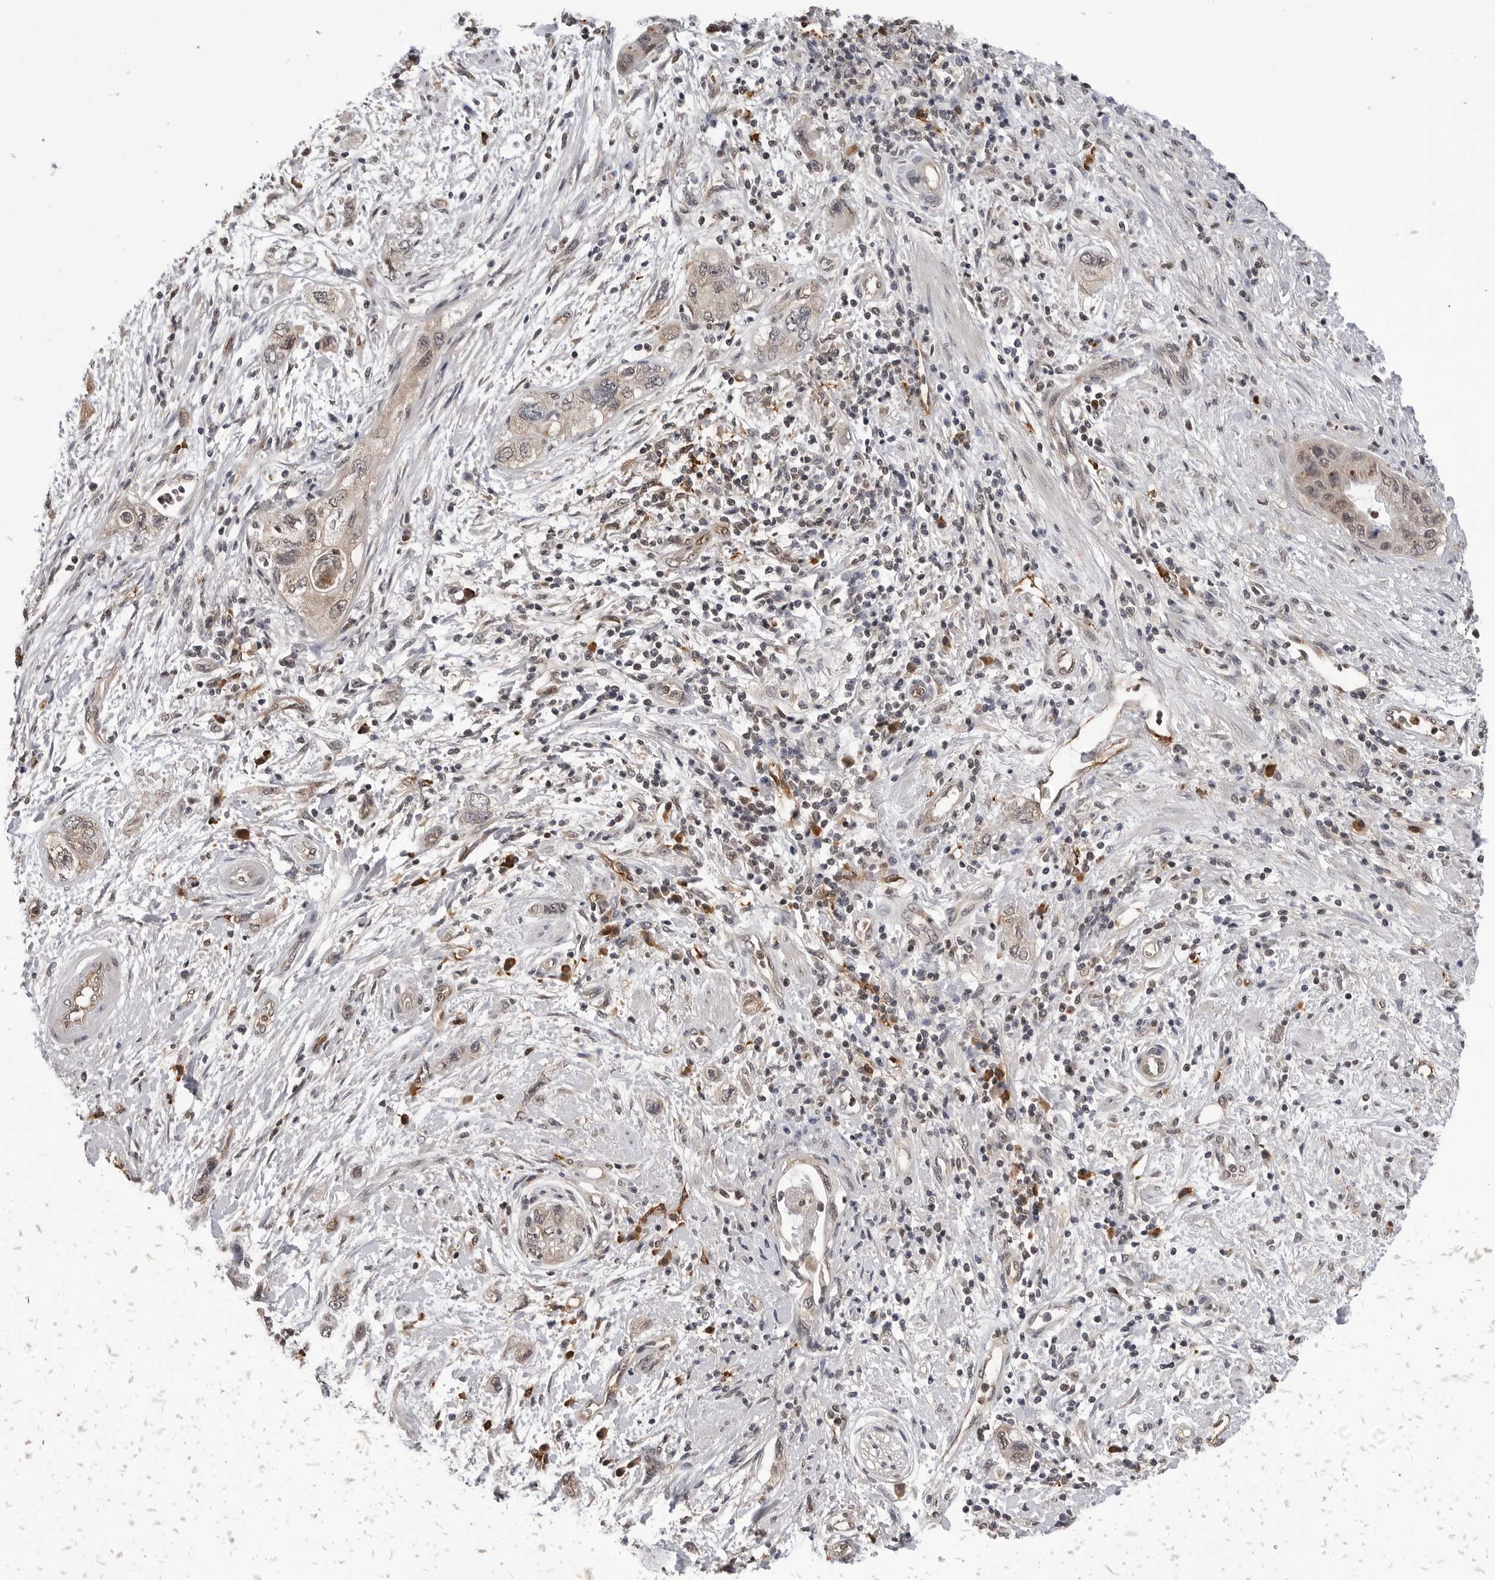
{"staining": {"intensity": "weak", "quantity": "<25%", "location": "cytoplasmic/membranous"}, "tissue": "pancreatic cancer", "cell_type": "Tumor cells", "image_type": "cancer", "snomed": [{"axis": "morphology", "description": "Adenocarcinoma, NOS"}, {"axis": "topography", "description": "Pancreas"}], "caption": "This micrograph is of pancreatic cancer (adenocarcinoma) stained with immunohistochemistry to label a protein in brown with the nuclei are counter-stained blue. There is no staining in tumor cells.", "gene": "TRMT13", "patient": {"sex": "female", "age": 73}}